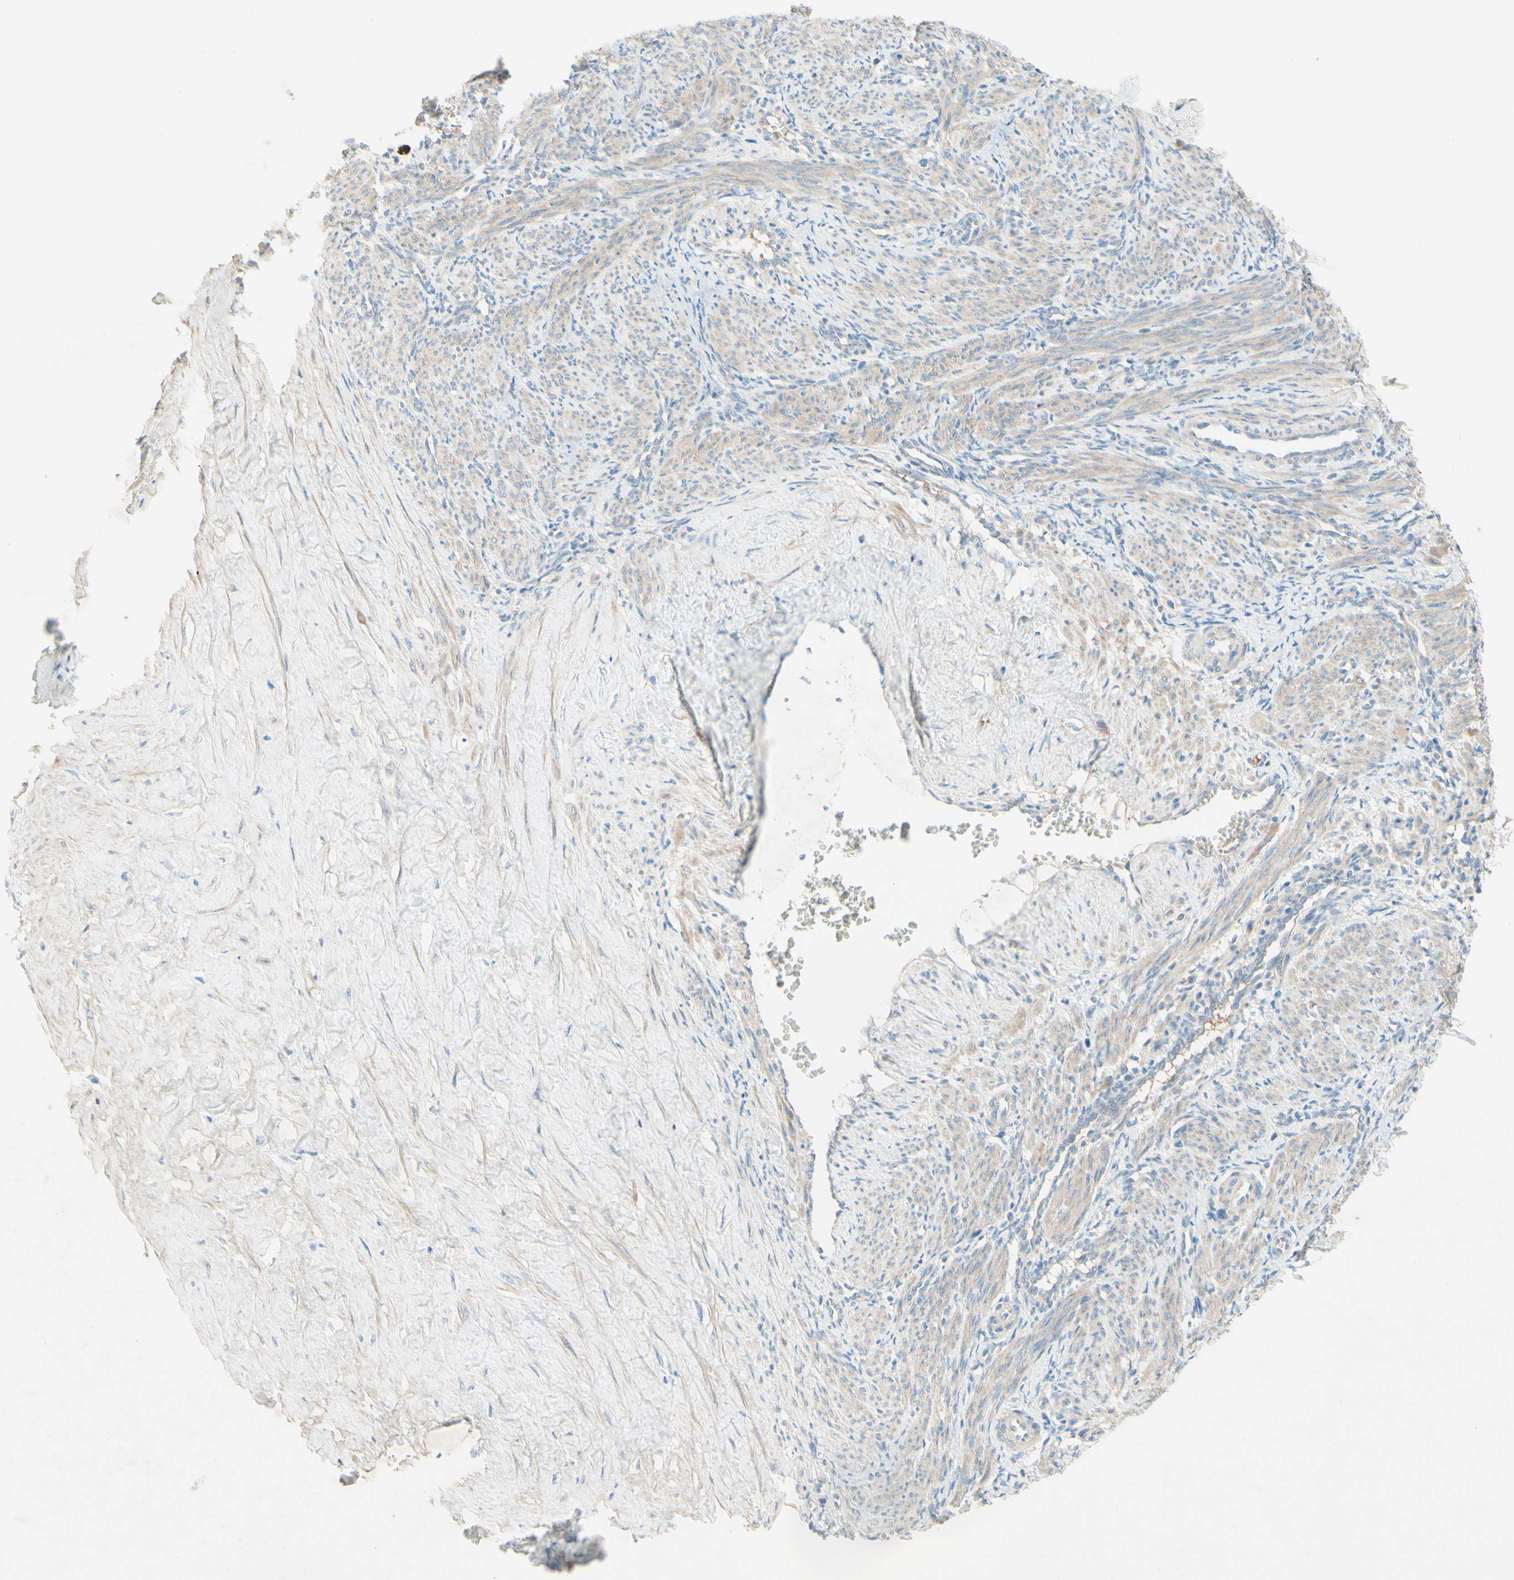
{"staining": {"intensity": "moderate", "quantity": ">75%", "location": "cytoplasmic/membranous"}, "tissue": "smooth muscle", "cell_type": "Smooth muscle cells", "image_type": "normal", "snomed": [{"axis": "morphology", "description": "Normal tissue, NOS"}, {"axis": "topography", "description": "Endometrium"}], "caption": "Approximately >75% of smooth muscle cells in unremarkable human smooth muscle exhibit moderate cytoplasmic/membranous protein staining as visualized by brown immunohistochemical staining.", "gene": "IL2", "patient": {"sex": "female", "age": 33}}